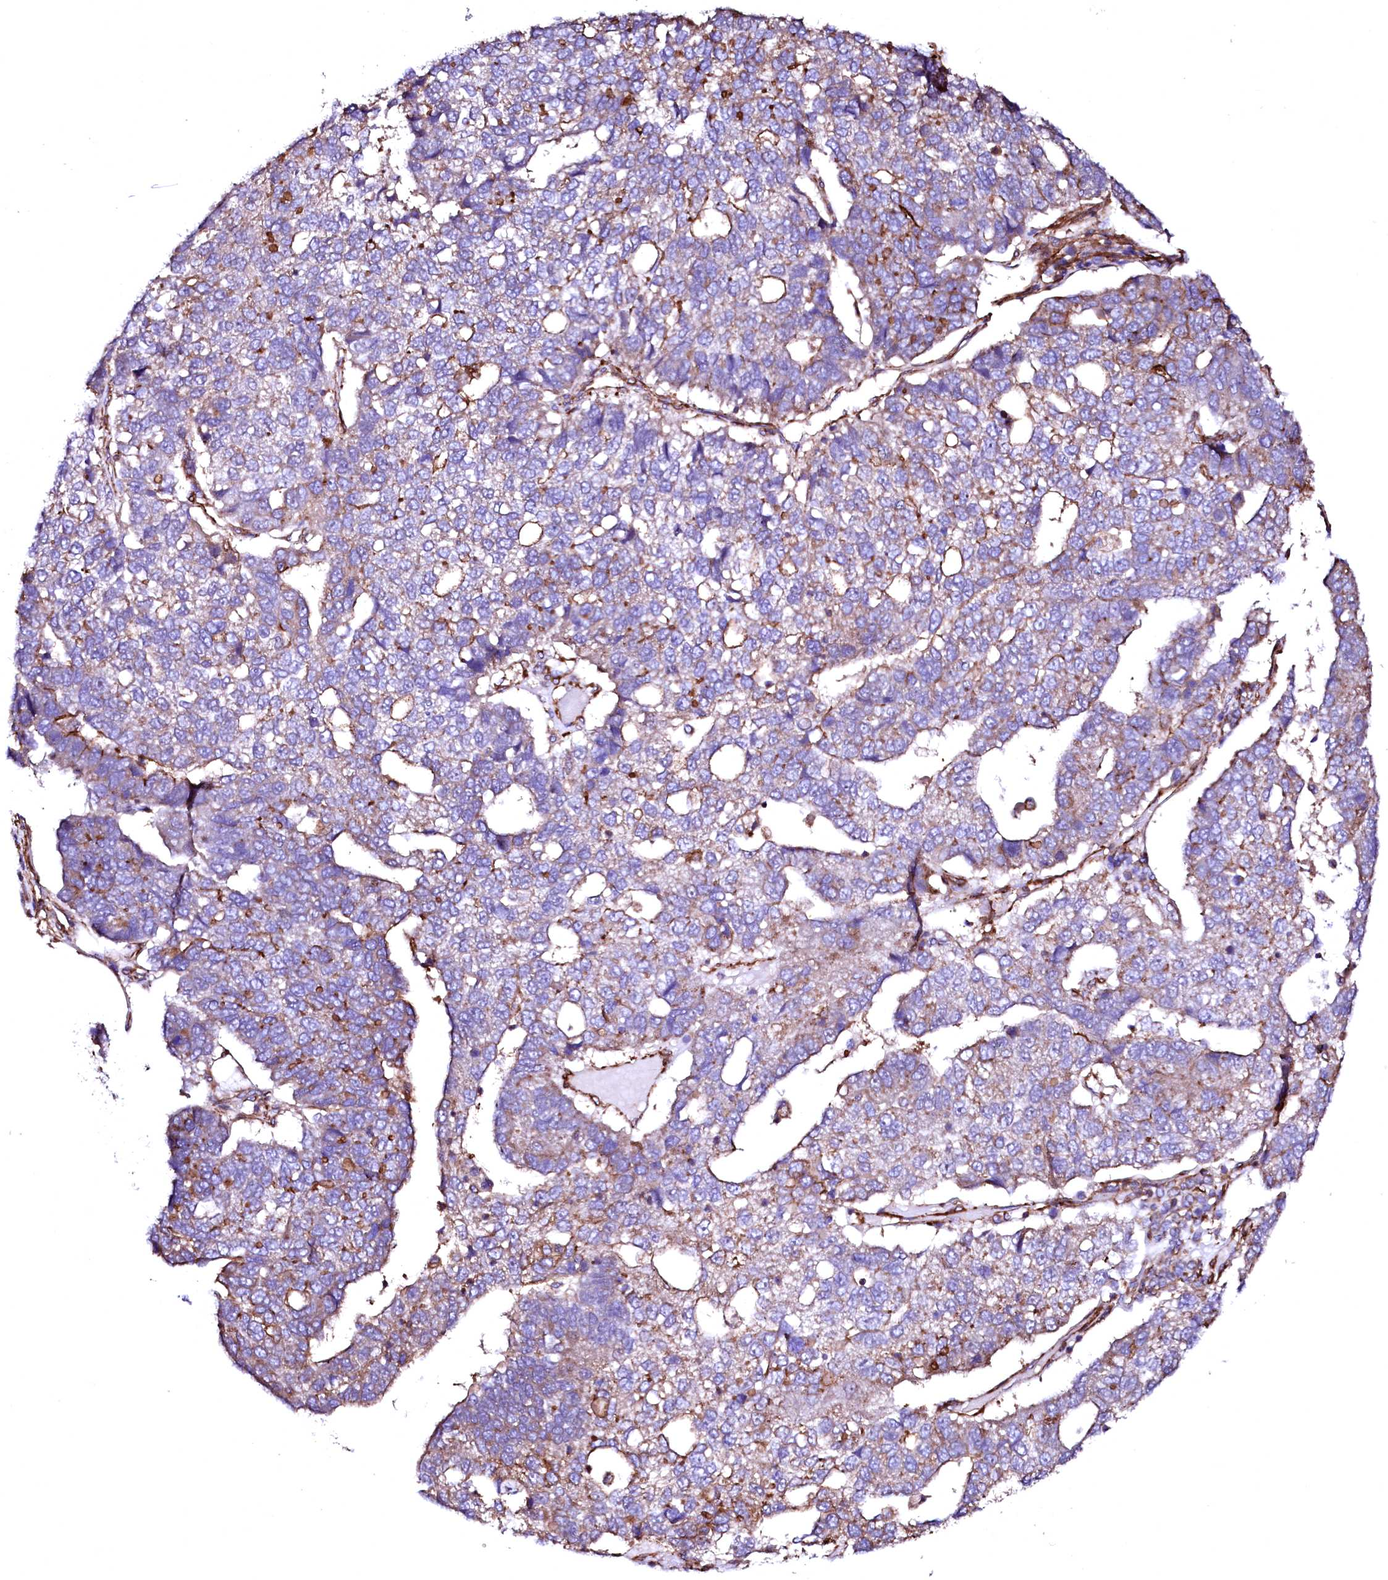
{"staining": {"intensity": "moderate", "quantity": "25%-75%", "location": "cytoplasmic/membranous"}, "tissue": "pancreatic cancer", "cell_type": "Tumor cells", "image_type": "cancer", "snomed": [{"axis": "morphology", "description": "Adenocarcinoma, NOS"}, {"axis": "topography", "description": "Pancreas"}], "caption": "IHC of pancreatic cancer displays medium levels of moderate cytoplasmic/membranous staining in approximately 25%-75% of tumor cells. Using DAB (3,3'-diaminobenzidine) (brown) and hematoxylin (blue) stains, captured at high magnification using brightfield microscopy.", "gene": "GPR176", "patient": {"sex": "female", "age": 61}}